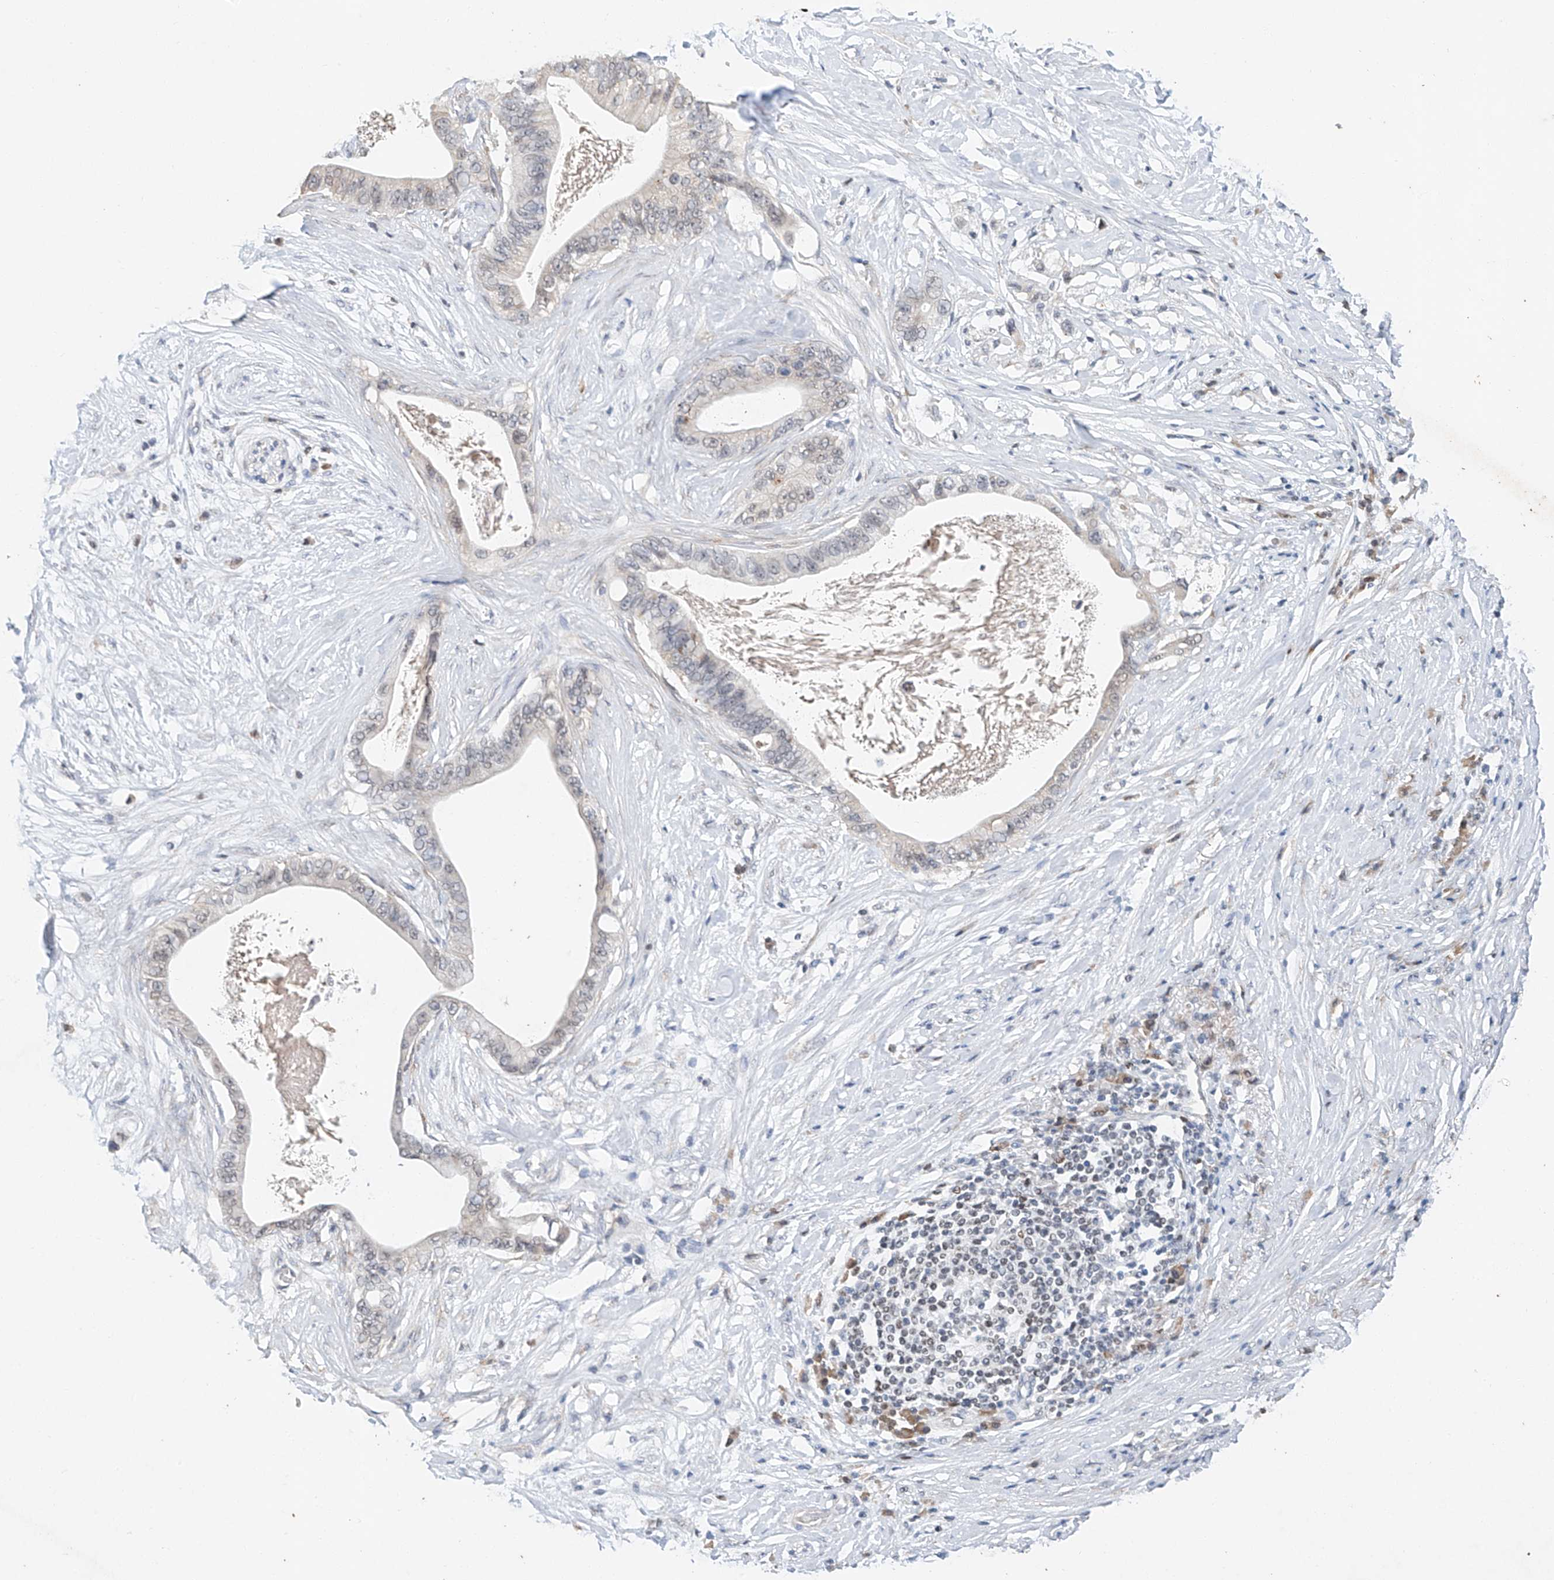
{"staining": {"intensity": "negative", "quantity": "none", "location": "none"}, "tissue": "pancreatic cancer", "cell_type": "Tumor cells", "image_type": "cancer", "snomed": [{"axis": "morphology", "description": "Adenocarcinoma, NOS"}, {"axis": "topography", "description": "Pancreas"}], "caption": "Pancreatic cancer (adenocarcinoma) stained for a protein using IHC displays no expression tumor cells.", "gene": "CTDP1", "patient": {"sex": "male", "age": 77}}